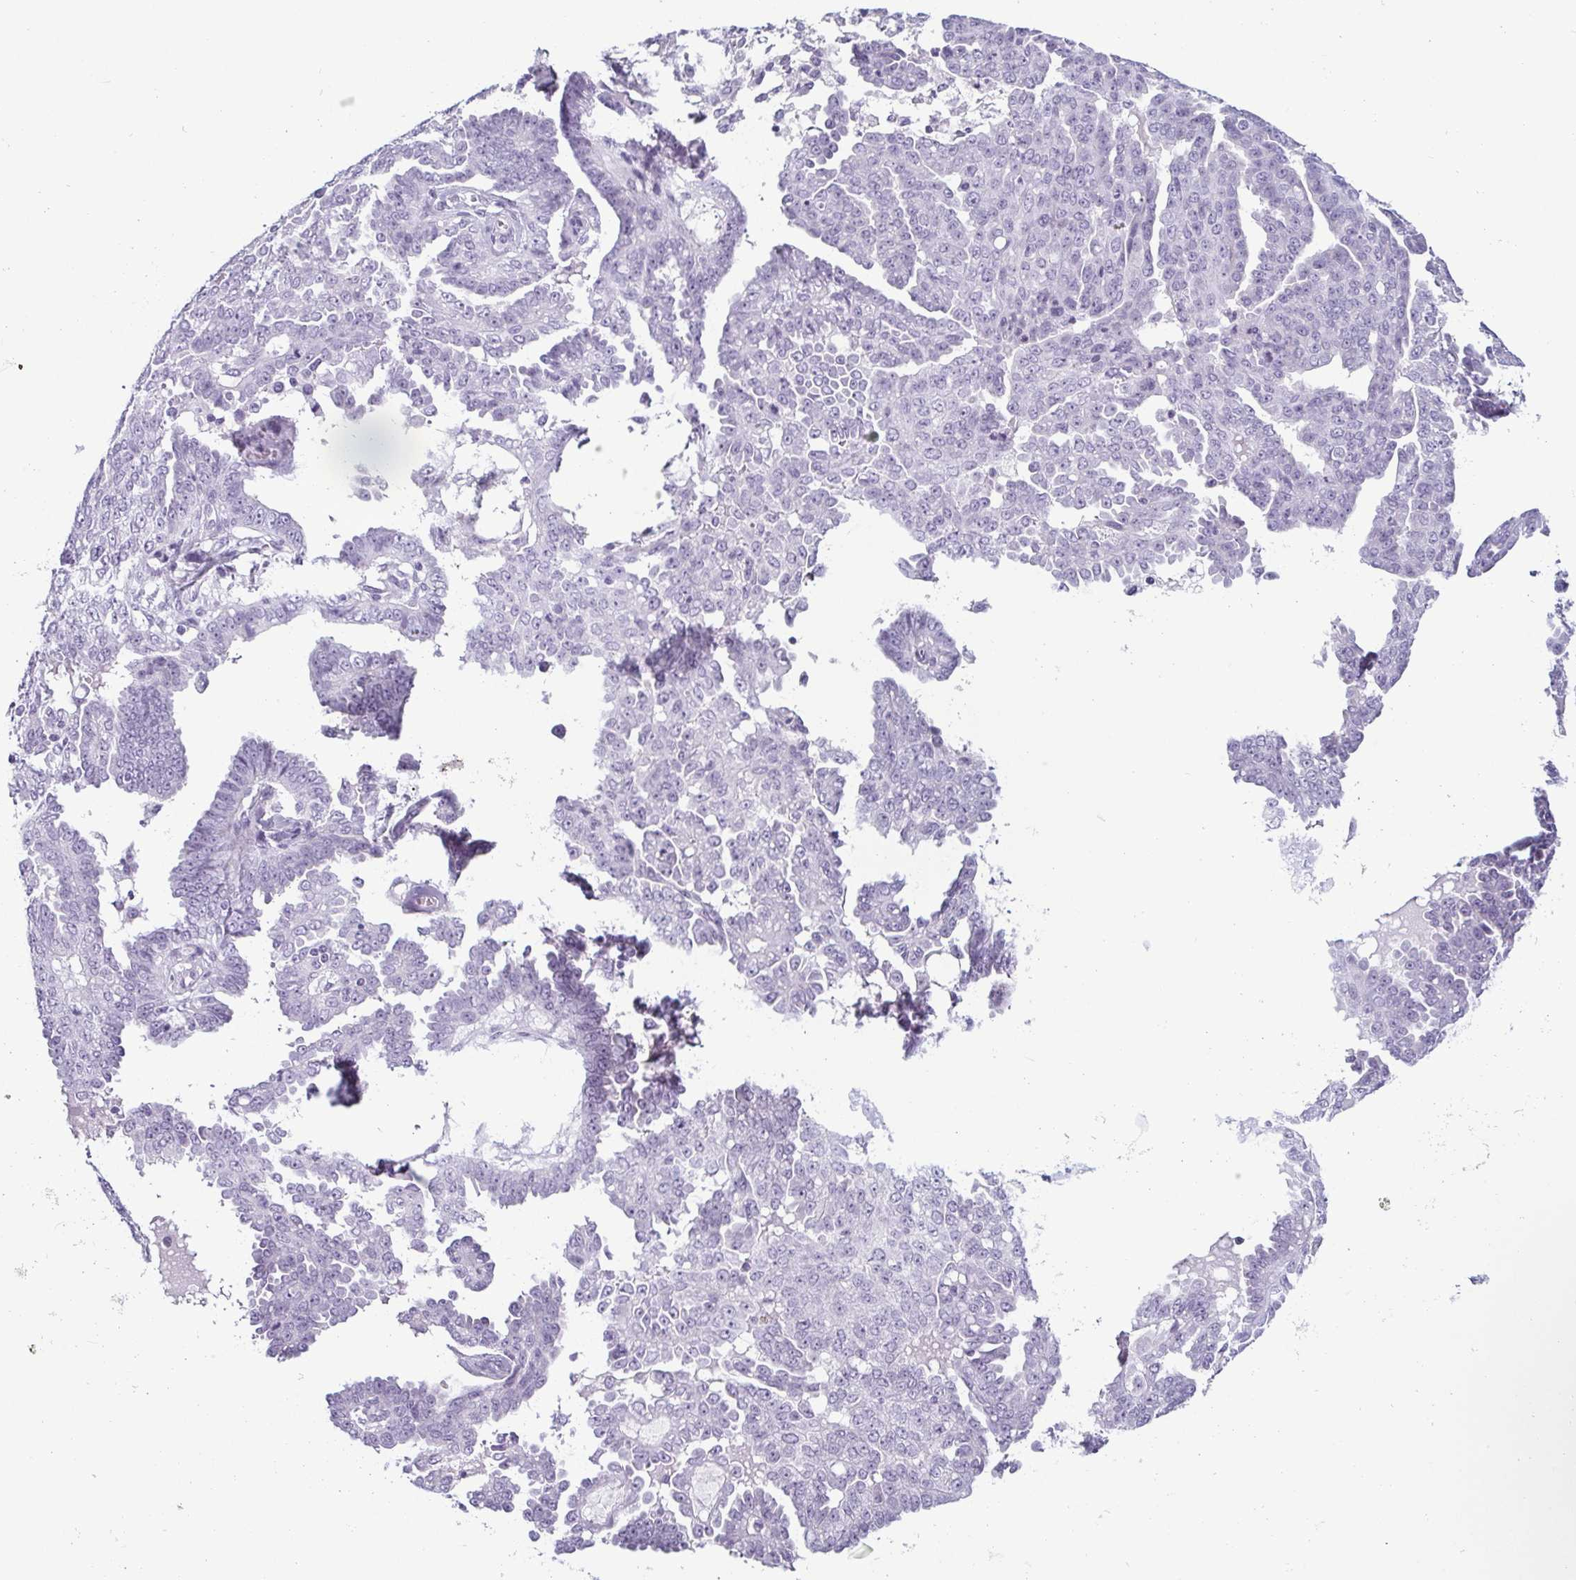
{"staining": {"intensity": "negative", "quantity": "none", "location": "none"}, "tissue": "ovarian cancer", "cell_type": "Tumor cells", "image_type": "cancer", "snomed": [{"axis": "morphology", "description": "Cystadenocarcinoma, serous, NOS"}, {"axis": "topography", "description": "Ovary"}], "caption": "Human ovarian serous cystadenocarcinoma stained for a protein using immunohistochemistry (IHC) shows no expression in tumor cells.", "gene": "KRT78", "patient": {"sex": "female", "age": 71}}